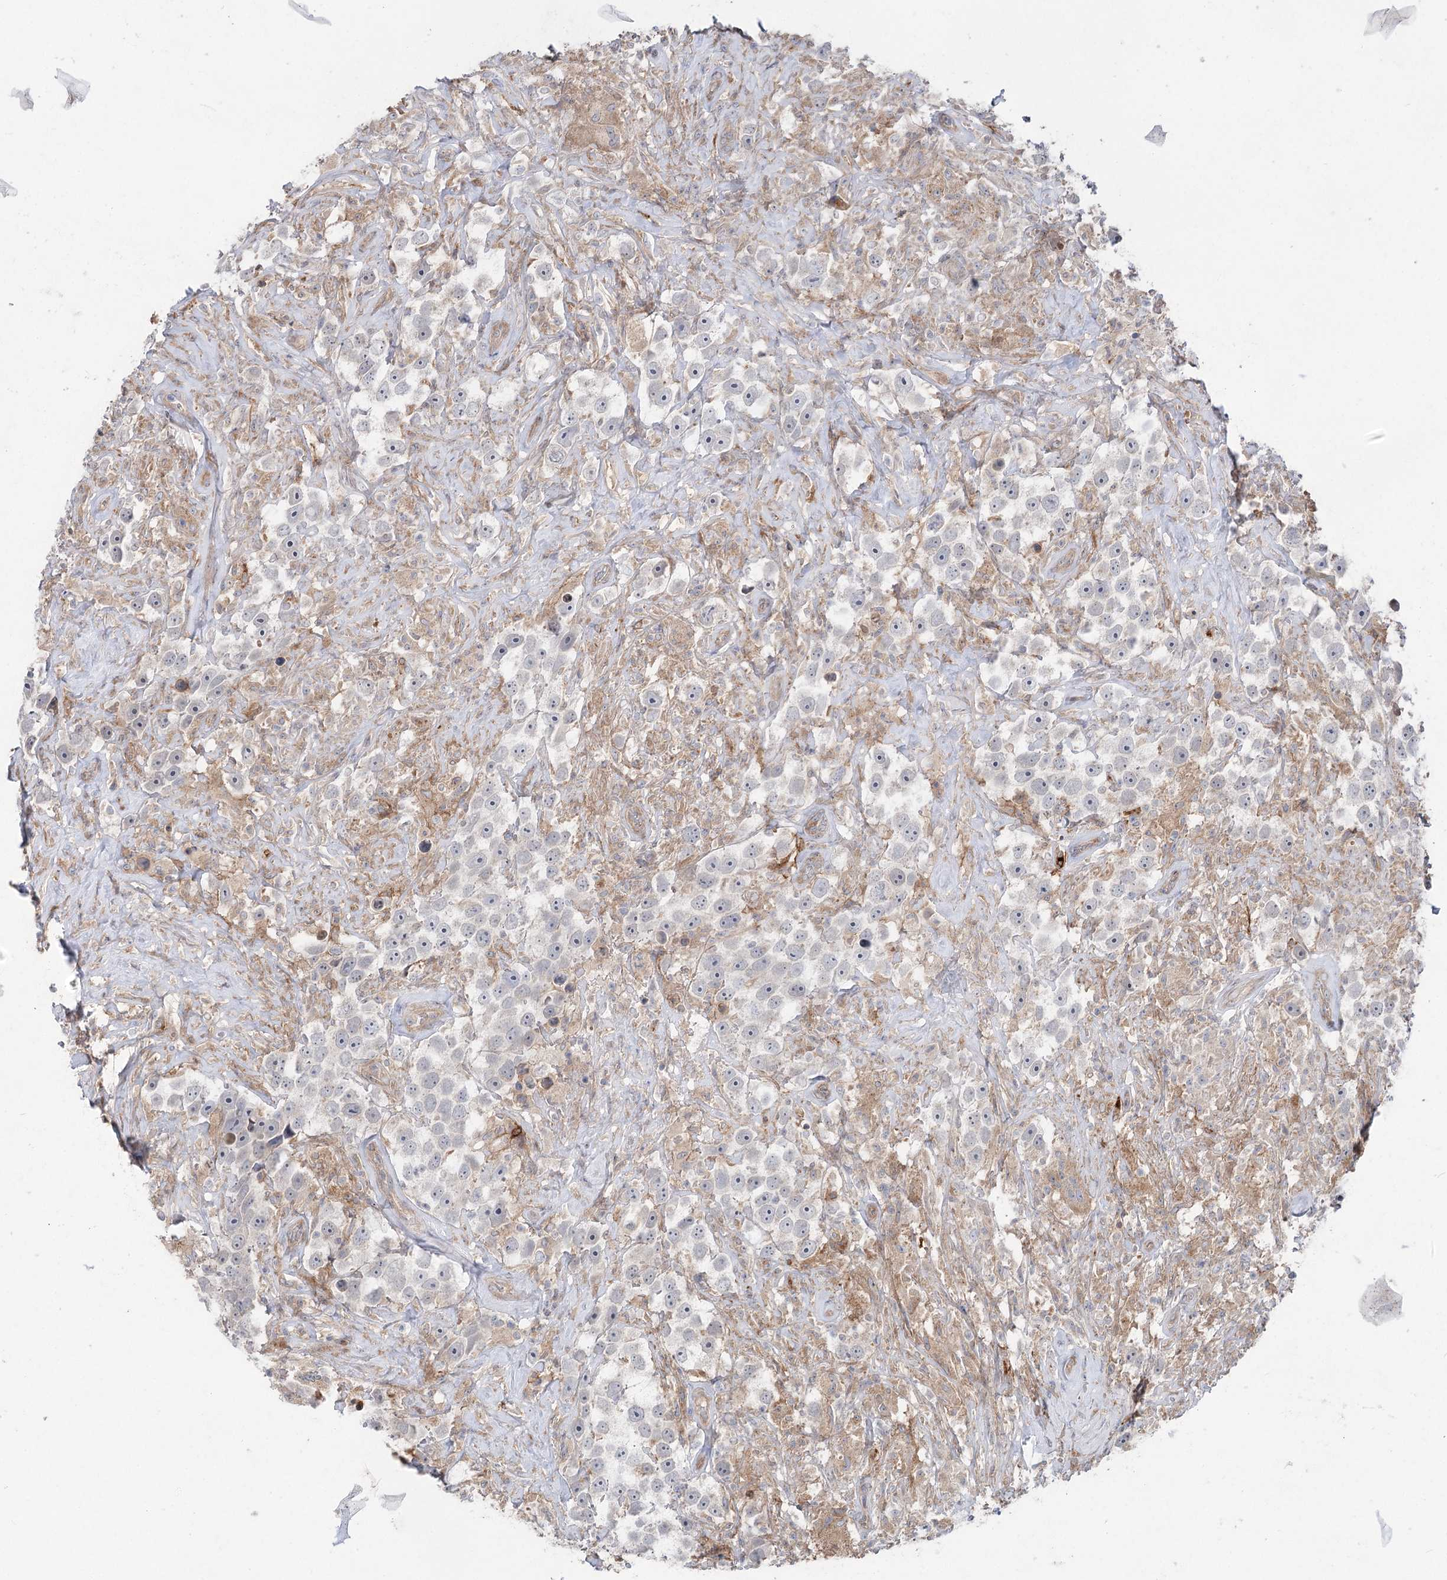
{"staining": {"intensity": "negative", "quantity": "none", "location": "none"}, "tissue": "testis cancer", "cell_type": "Tumor cells", "image_type": "cancer", "snomed": [{"axis": "morphology", "description": "Seminoma, NOS"}, {"axis": "topography", "description": "Testis"}], "caption": "A photomicrograph of testis seminoma stained for a protein shows no brown staining in tumor cells. (DAB IHC, high magnification).", "gene": "SCN11A", "patient": {"sex": "male", "age": 49}}